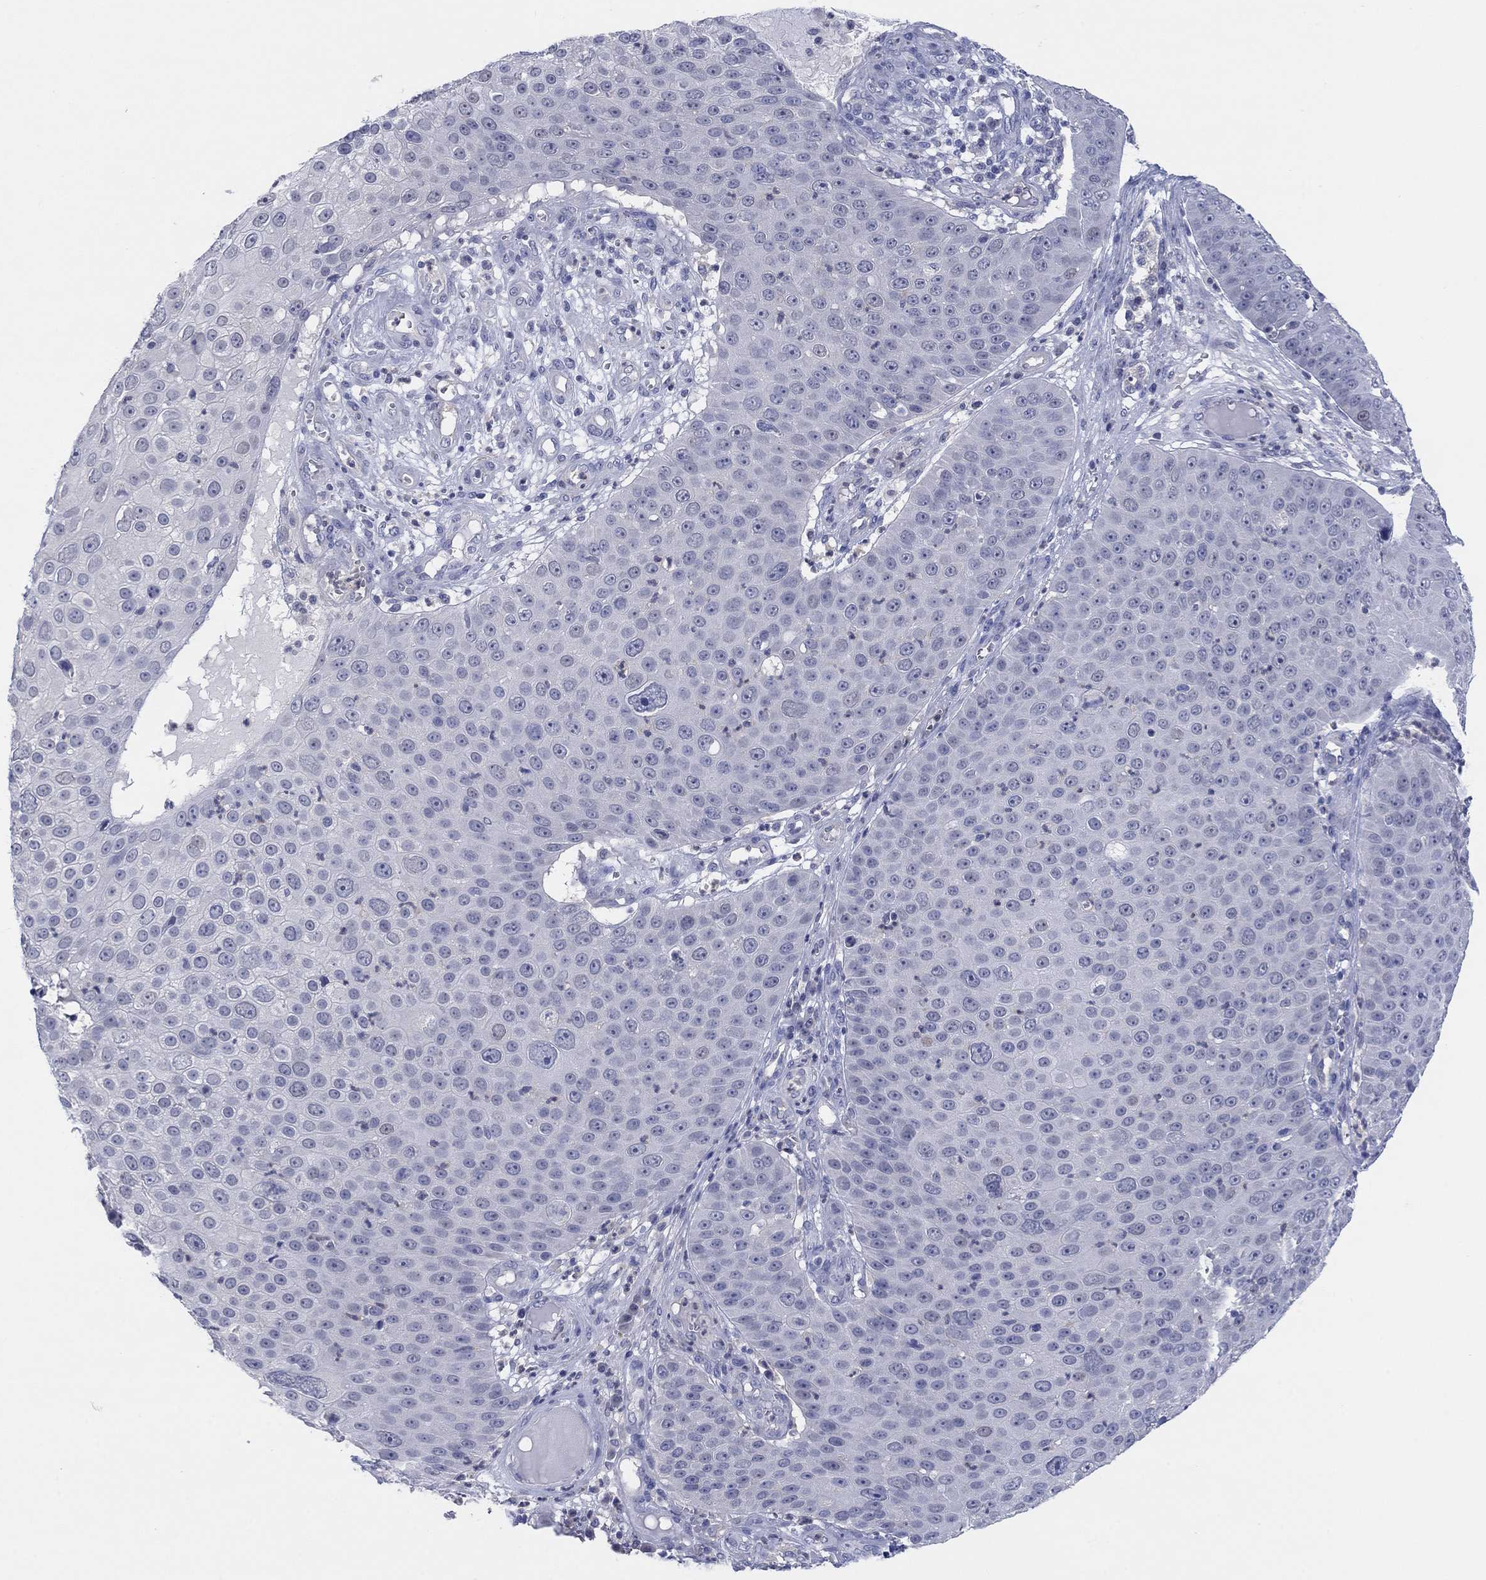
{"staining": {"intensity": "negative", "quantity": "none", "location": "none"}, "tissue": "skin cancer", "cell_type": "Tumor cells", "image_type": "cancer", "snomed": [{"axis": "morphology", "description": "Squamous cell carcinoma, NOS"}, {"axis": "topography", "description": "Skin"}], "caption": "Tumor cells show no significant expression in squamous cell carcinoma (skin). (DAB (3,3'-diaminobenzidine) immunohistochemistry visualized using brightfield microscopy, high magnification).", "gene": "FER1L6", "patient": {"sex": "male", "age": 71}}